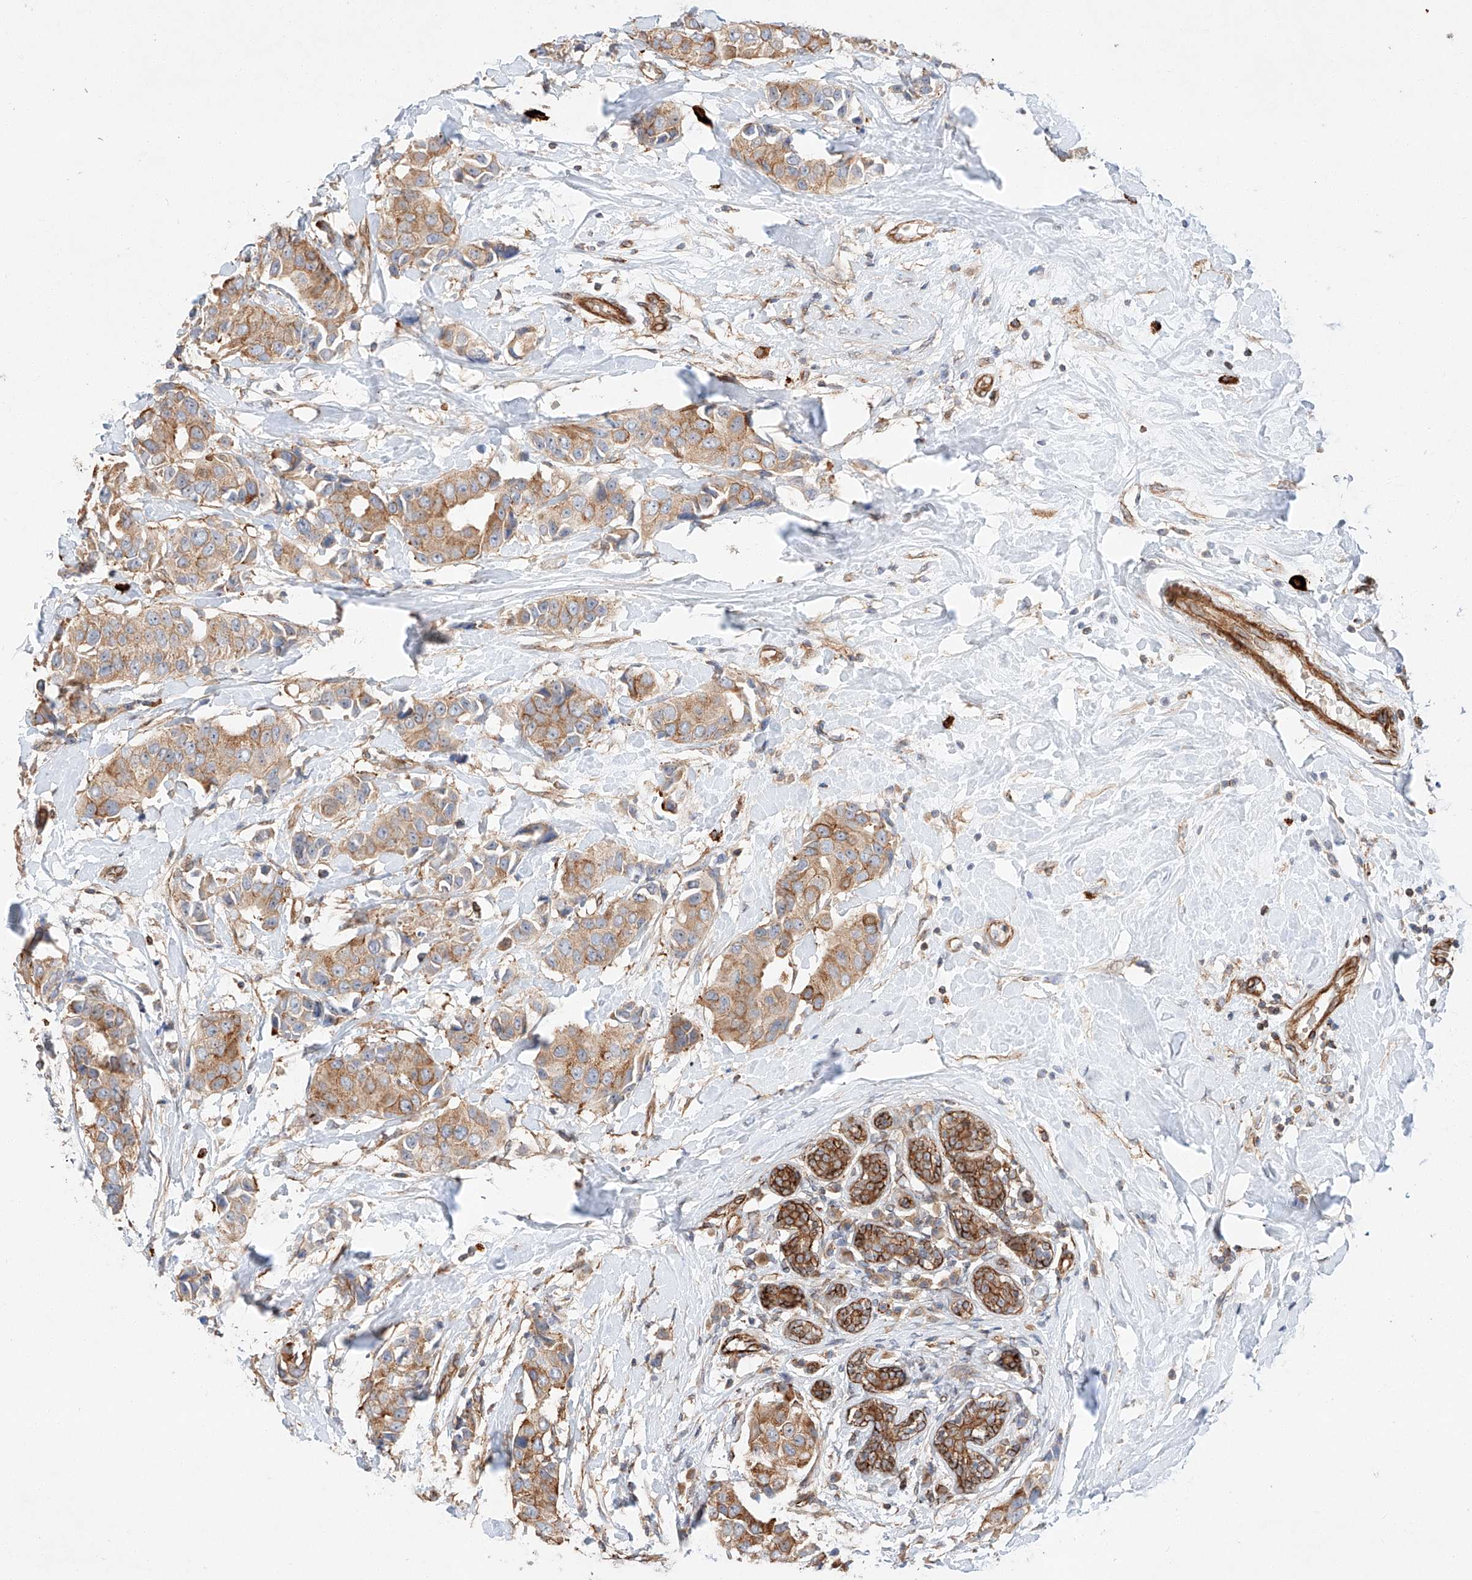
{"staining": {"intensity": "moderate", "quantity": "25%-75%", "location": "cytoplasmic/membranous"}, "tissue": "breast cancer", "cell_type": "Tumor cells", "image_type": "cancer", "snomed": [{"axis": "morphology", "description": "Normal tissue, NOS"}, {"axis": "morphology", "description": "Duct carcinoma"}, {"axis": "topography", "description": "Breast"}], "caption": "A high-resolution histopathology image shows immunohistochemistry staining of breast intraductal carcinoma, which demonstrates moderate cytoplasmic/membranous expression in about 25%-75% of tumor cells.", "gene": "MINDY4", "patient": {"sex": "female", "age": 39}}